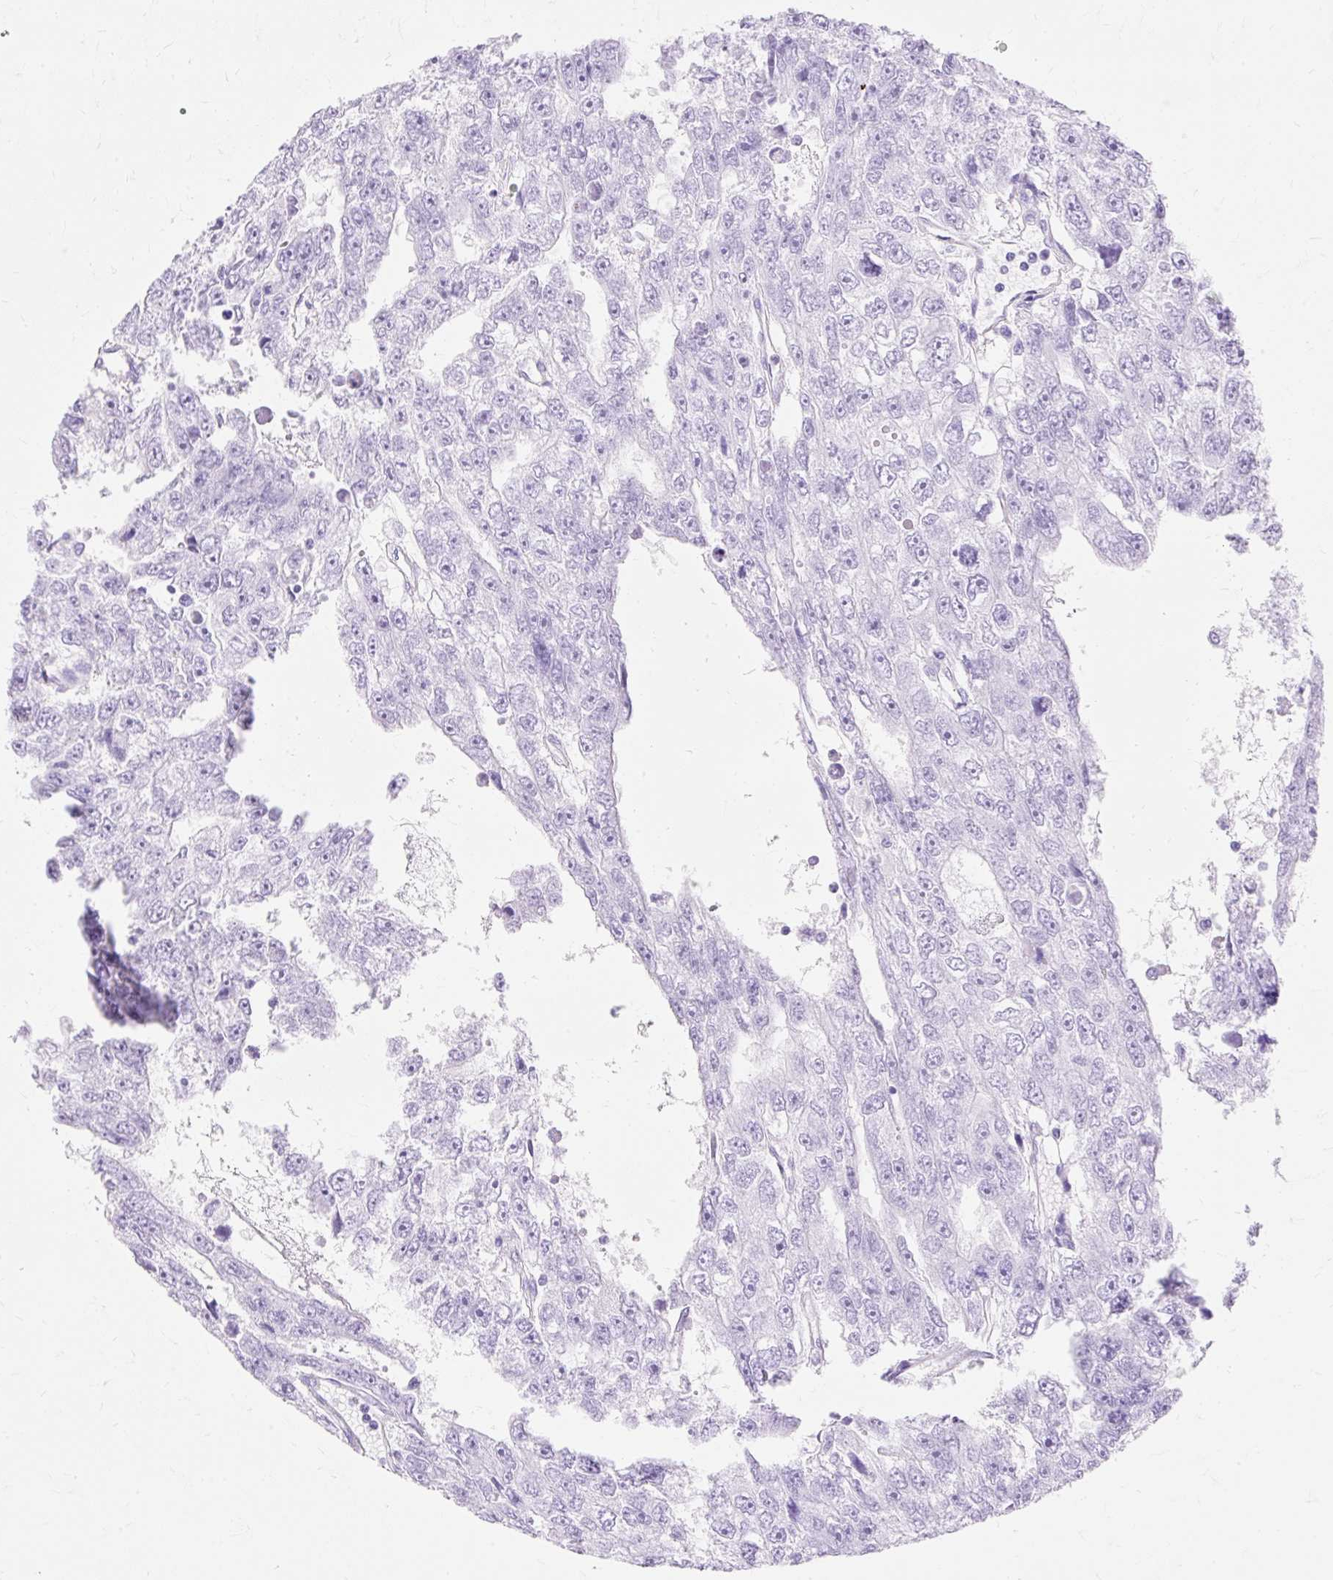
{"staining": {"intensity": "negative", "quantity": "none", "location": "none"}, "tissue": "testis cancer", "cell_type": "Tumor cells", "image_type": "cancer", "snomed": [{"axis": "morphology", "description": "Carcinoma, Embryonal, NOS"}, {"axis": "topography", "description": "Testis"}], "caption": "An image of human embryonal carcinoma (testis) is negative for staining in tumor cells.", "gene": "MBP", "patient": {"sex": "male", "age": 20}}